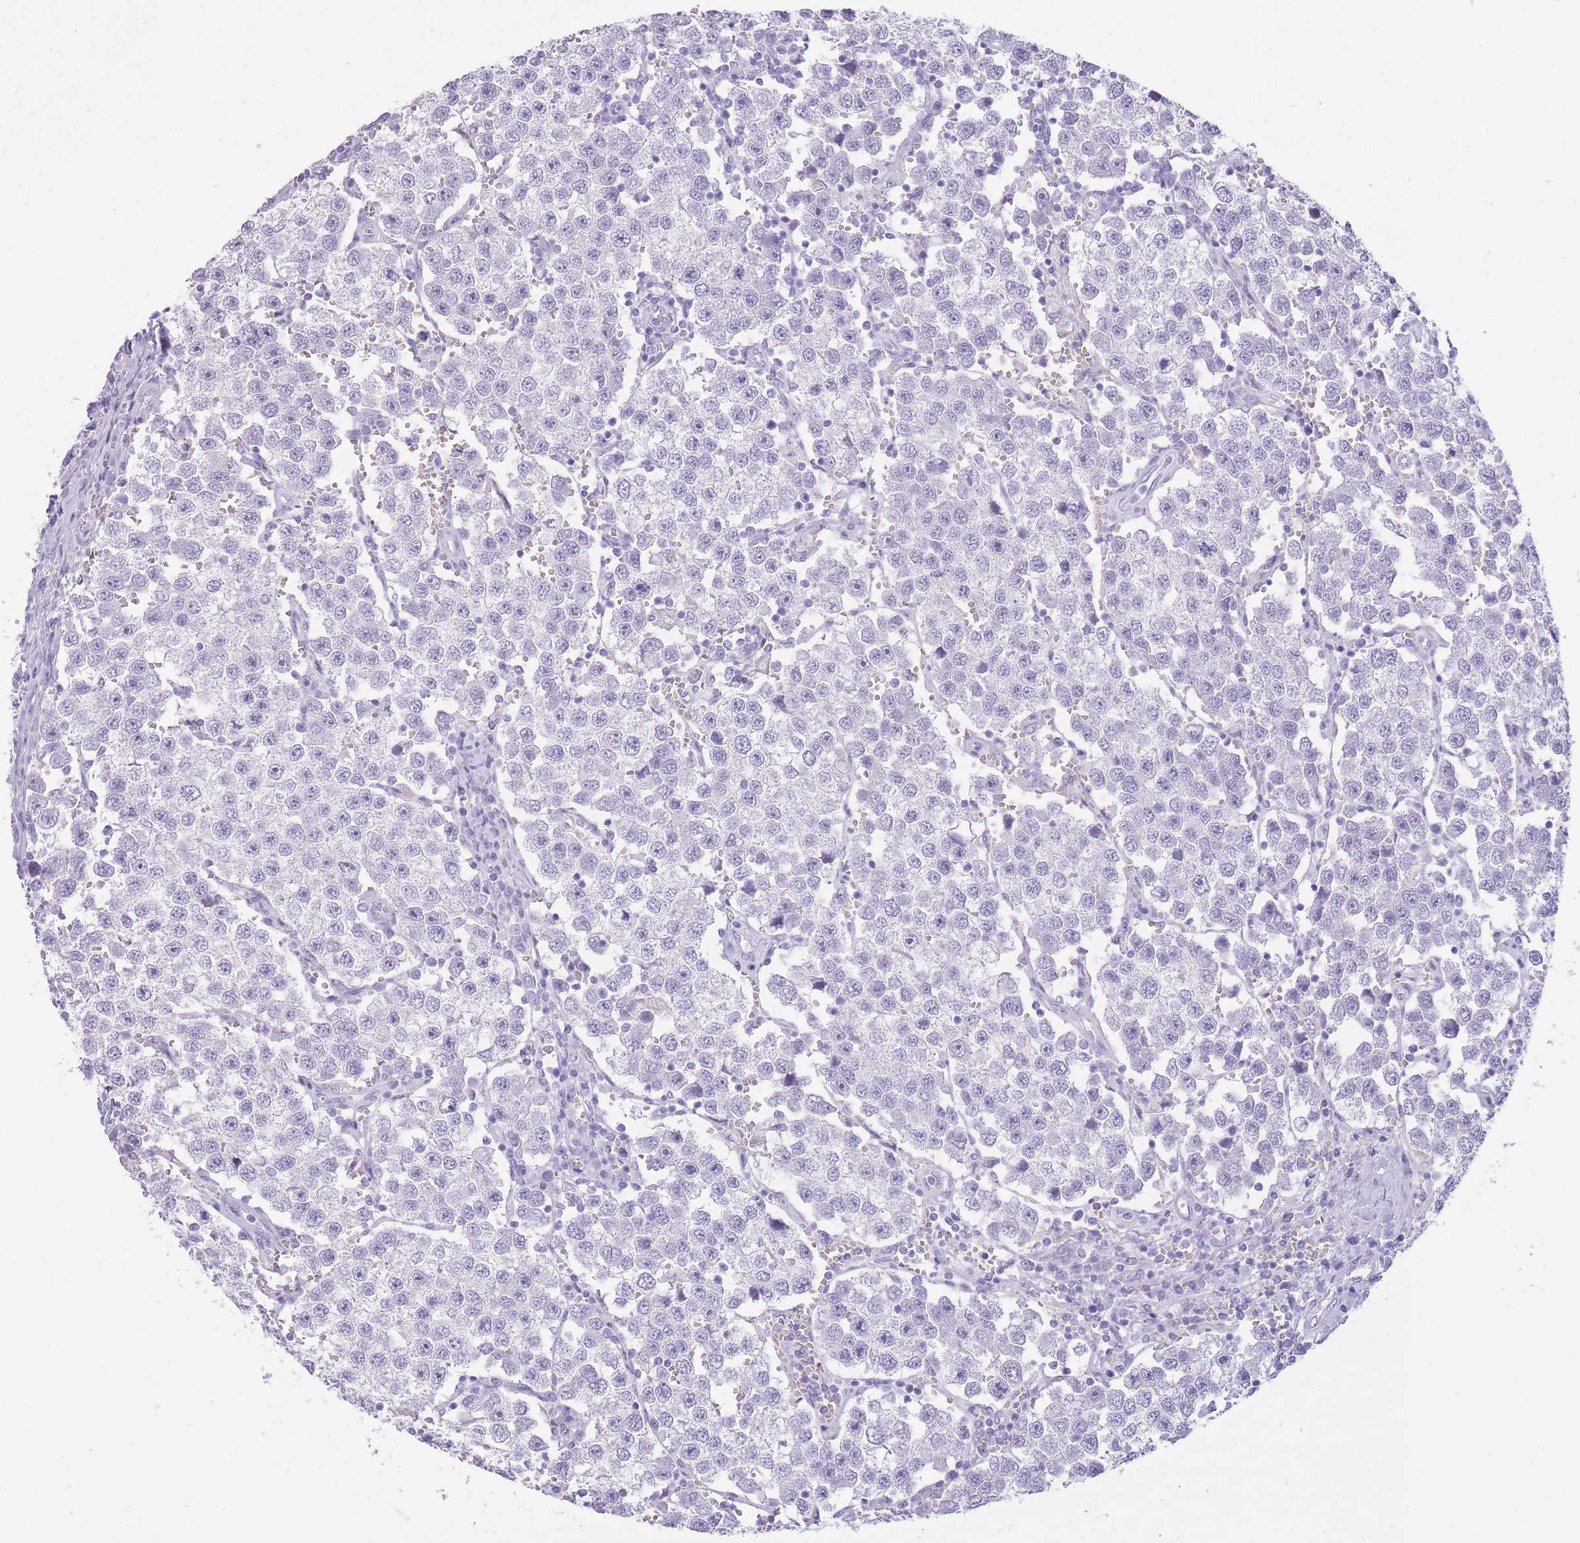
{"staining": {"intensity": "negative", "quantity": "none", "location": "none"}, "tissue": "testis cancer", "cell_type": "Tumor cells", "image_type": "cancer", "snomed": [{"axis": "morphology", "description": "Seminoma, NOS"}, {"axis": "topography", "description": "Testis"}], "caption": "Tumor cells are negative for brown protein staining in testis cancer. (Stains: DAB immunohistochemistry with hematoxylin counter stain, Microscopy: brightfield microscopy at high magnification).", "gene": "WDR70", "patient": {"sex": "male", "age": 37}}